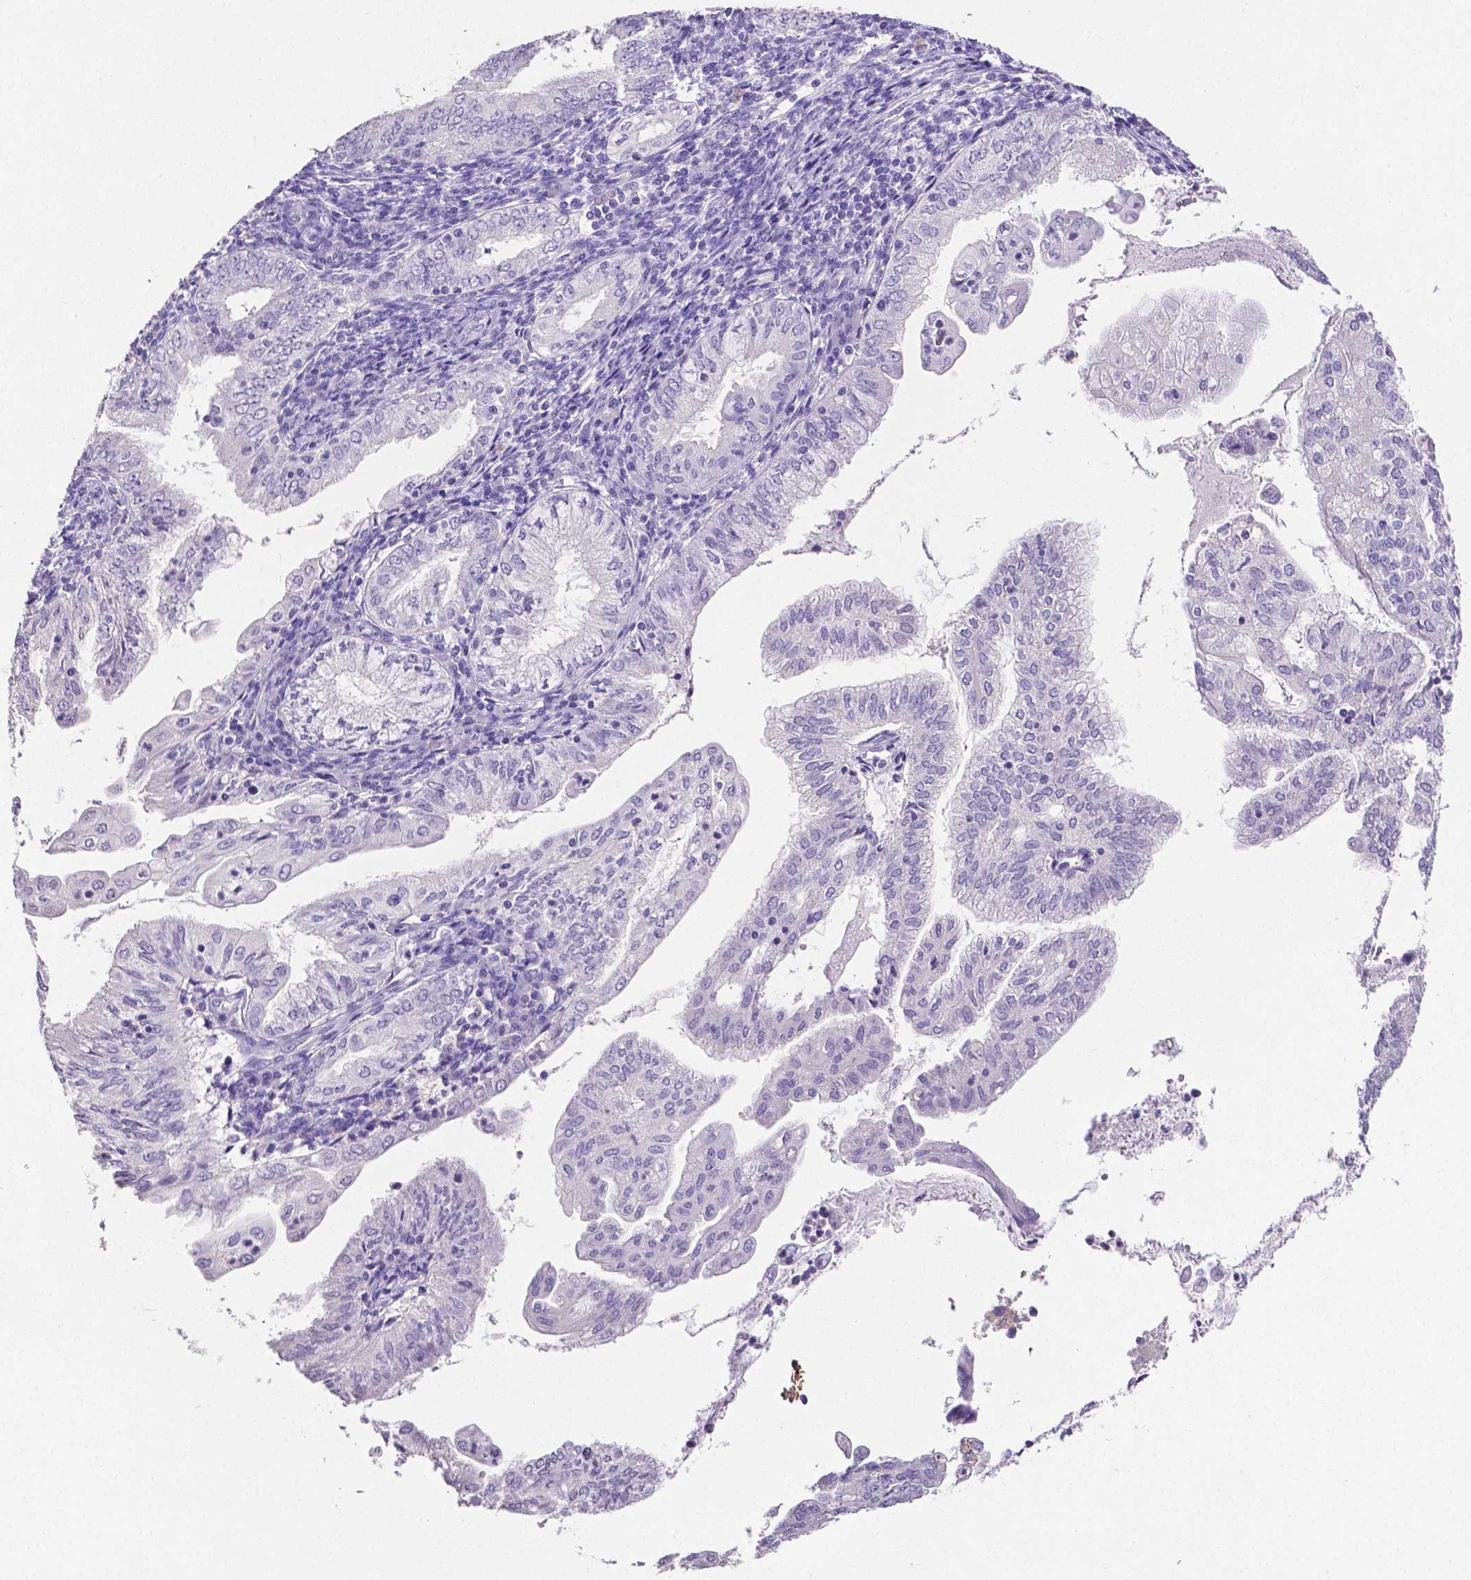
{"staining": {"intensity": "negative", "quantity": "none", "location": "none"}, "tissue": "endometrial cancer", "cell_type": "Tumor cells", "image_type": "cancer", "snomed": [{"axis": "morphology", "description": "Adenocarcinoma, NOS"}, {"axis": "topography", "description": "Endometrium"}], "caption": "Immunohistochemistry histopathology image of neoplastic tissue: endometrial adenocarcinoma stained with DAB (3,3'-diaminobenzidine) exhibits no significant protein staining in tumor cells.", "gene": "SLC22A2", "patient": {"sex": "female", "age": 55}}